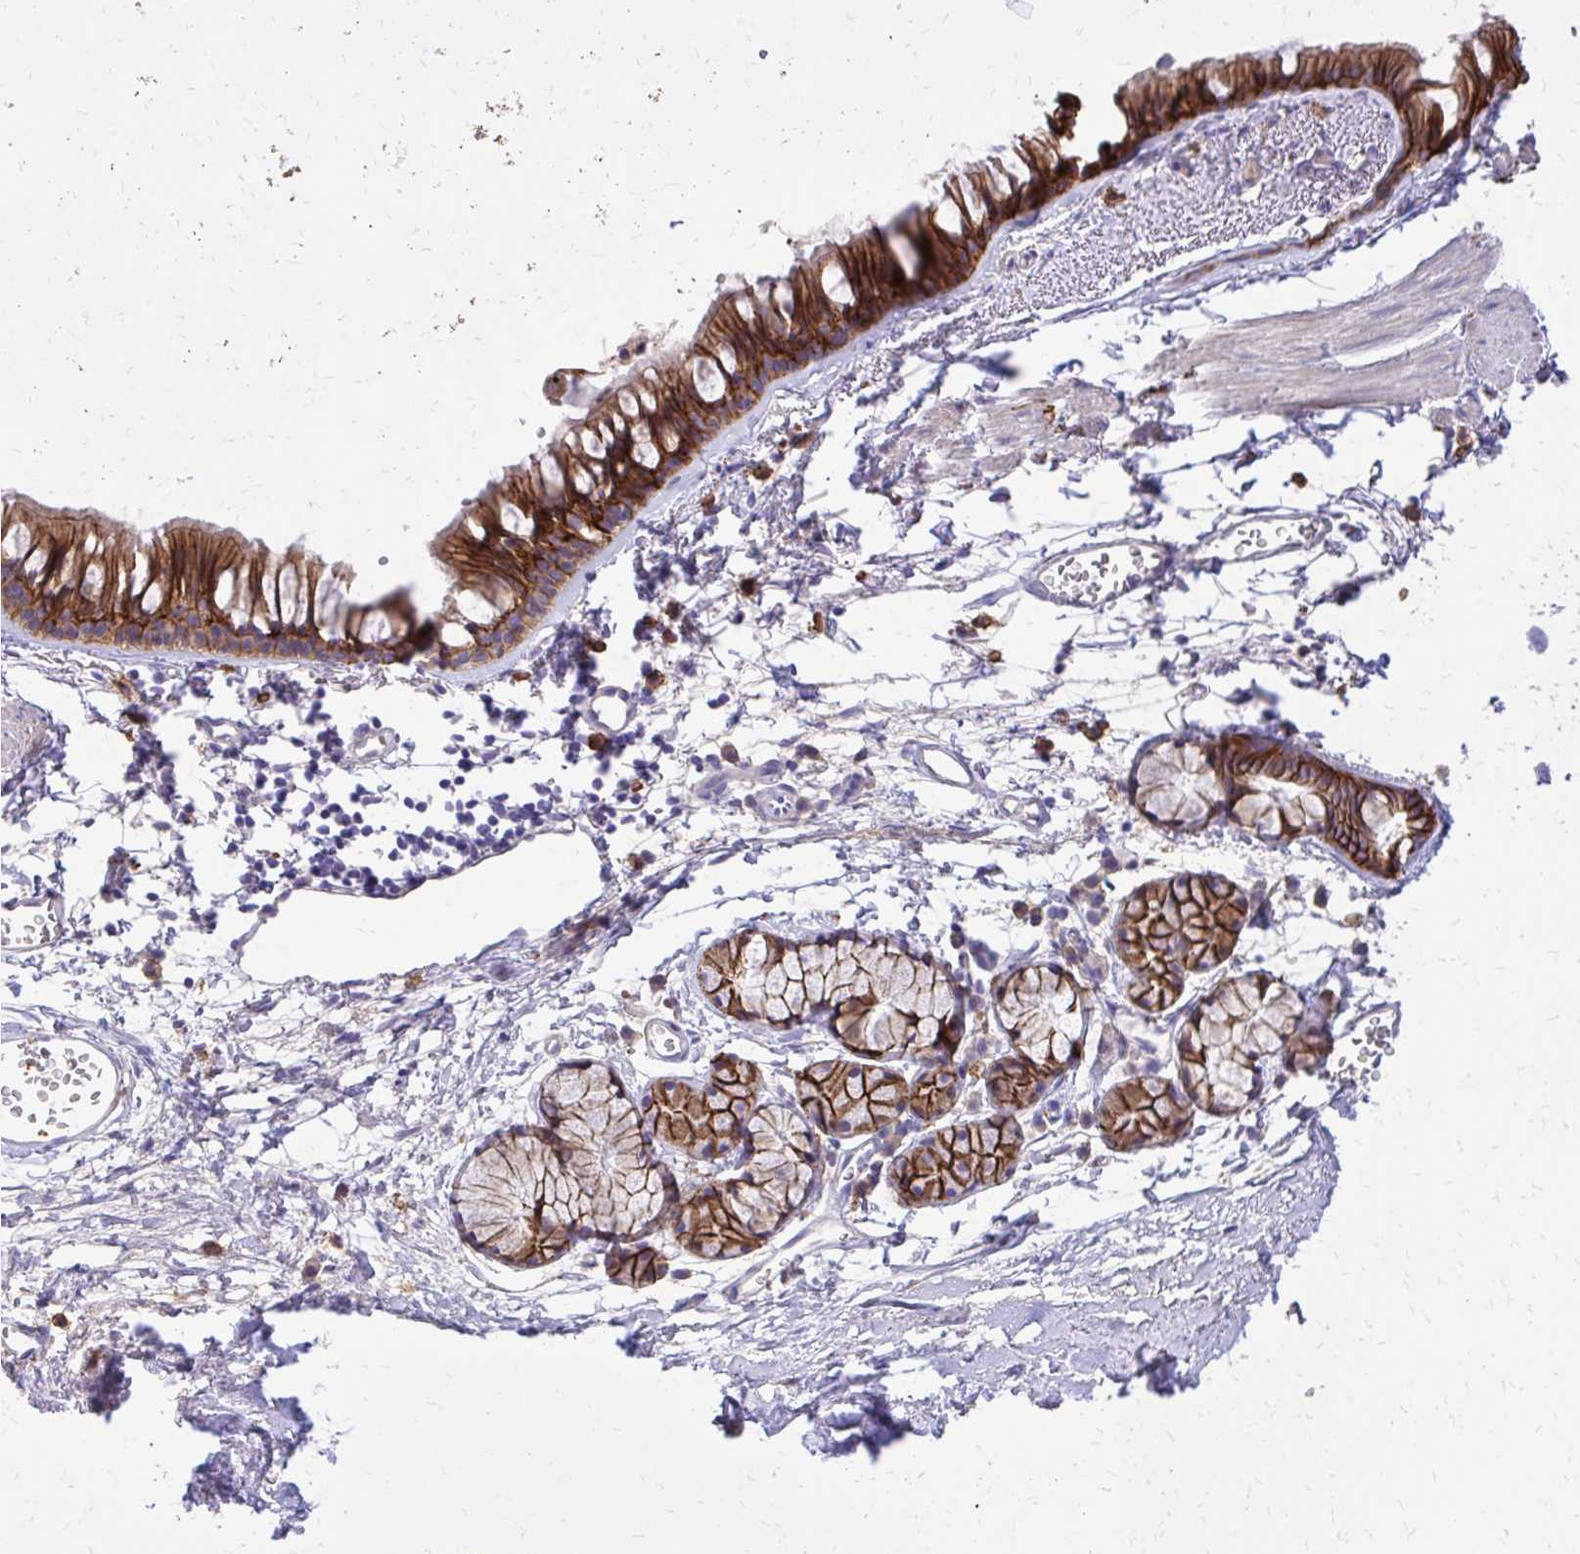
{"staining": {"intensity": "strong", "quantity": ">75%", "location": "cytoplasmic/membranous"}, "tissue": "bronchus", "cell_type": "Respiratory epithelial cells", "image_type": "normal", "snomed": [{"axis": "morphology", "description": "Normal tissue, NOS"}, {"axis": "topography", "description": "Cartilage tissue"}, {"axis": "topography", "description": "Bronchus"}, {"axis": "topography", "description": "Peripheral nerve tissue"}], "caption": "Immunohistochemistry of benign bronchus reveals high levels of strong cytoplasmic/membranous staining in approximately >75% of respiratory epithelial cells.", "gene": "EPB41L1", "patient": {"sex": "female", "age": 59}}